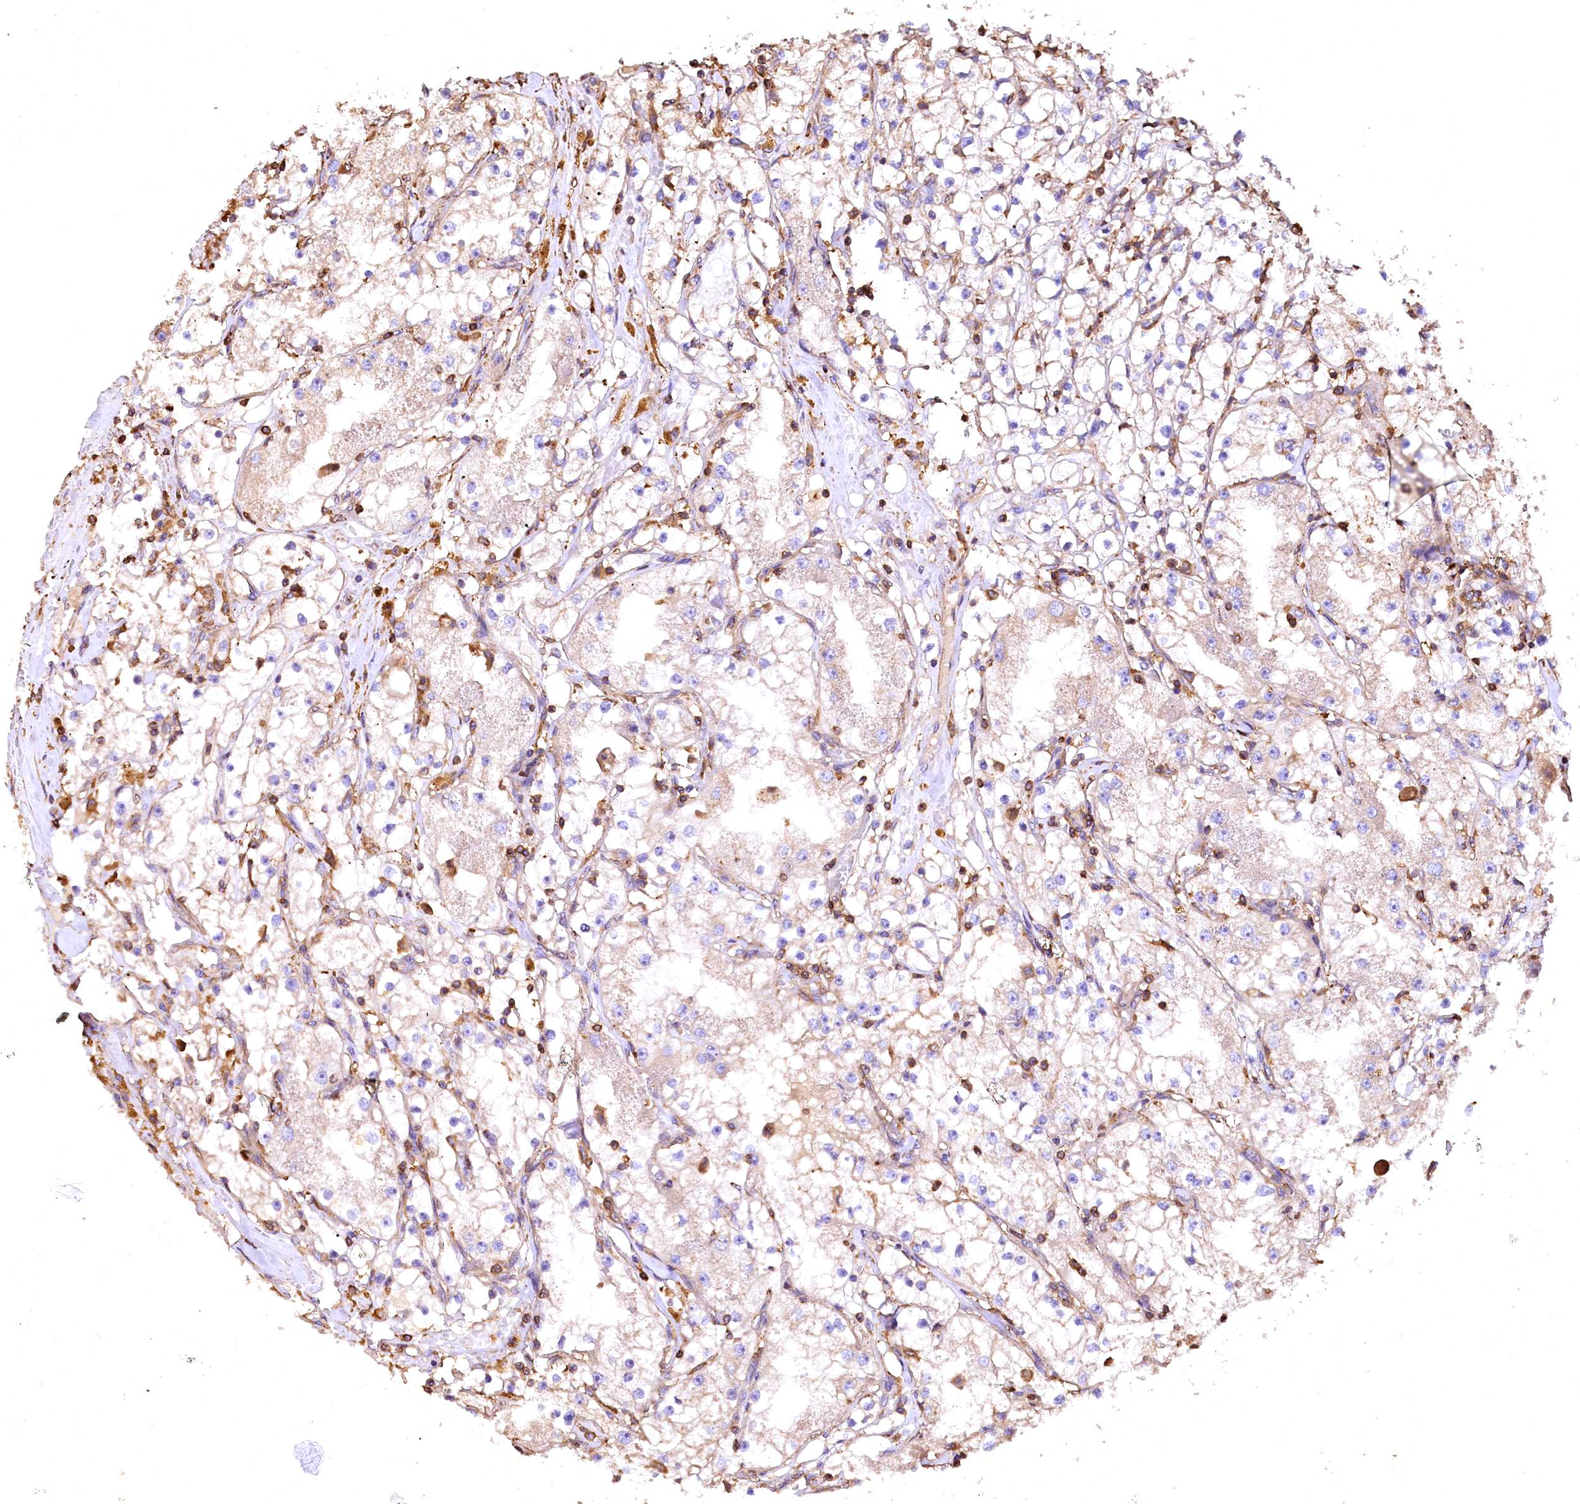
{"staining": {"intensity": "weak", "quantity": "25%-75%", "location": "cytoplasmic/membranous"}, "tissue": "renal cancer", "cell_type": "Tumor cells", "image_type": "cancer", "snomed": [{"axis": "morphology", "description": "Adenocarcinoma, NOS"}, {"axis": "topography", "description": "Kidney"}], "caption": "Brown immunohistochemical staining in human renal cancer shows weak cytoplasmic/membranous expression in about 25%-75% of tumor cells. (Stains: DAB in brown, nuclei in blue, Microscopy: brightfield microscopy at high magnification).", "gene": "RARS2", "patient": {"sex": "male", "age": 56}}